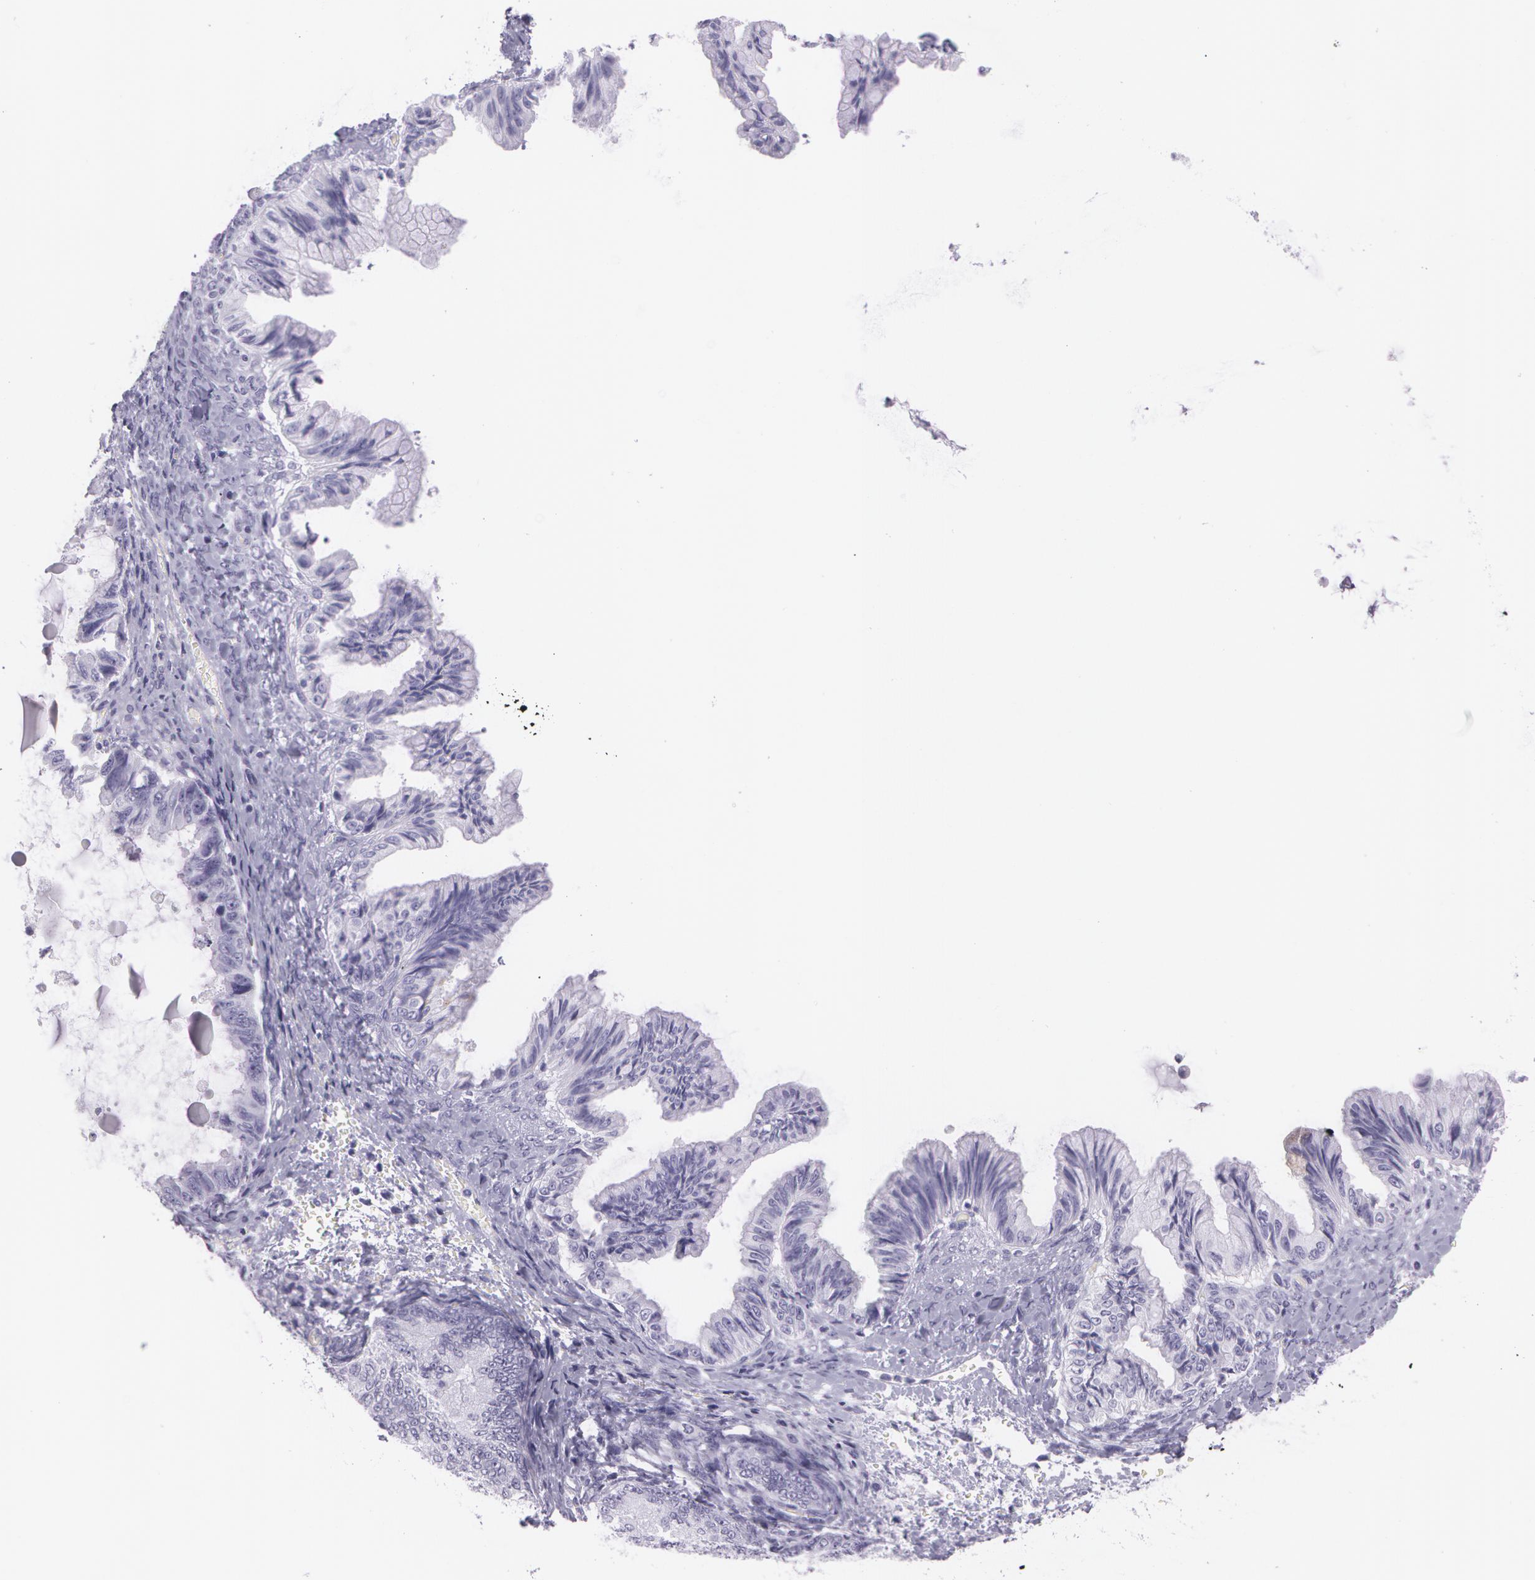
{"staining": {"intensity": "negative", "quantity": "none", "location": "none"}, "tissue": "ovarian cancer", "cell_type": "Tumor cells", "image_type": "cancer", "snomed": [{"axis": "morphology", "description": "Cystadenocarcinoma, mucinous, NOS"}, {"axis": "topography", "description": "Ovary"}], "caption": "Immunohistochemical staining of ovarian cancer (mucinous cystadenocarcinoma) shows no significant expression in tumor cells.", "gene": "SNCG", "patient": {"sex": "female", "age": 36}}